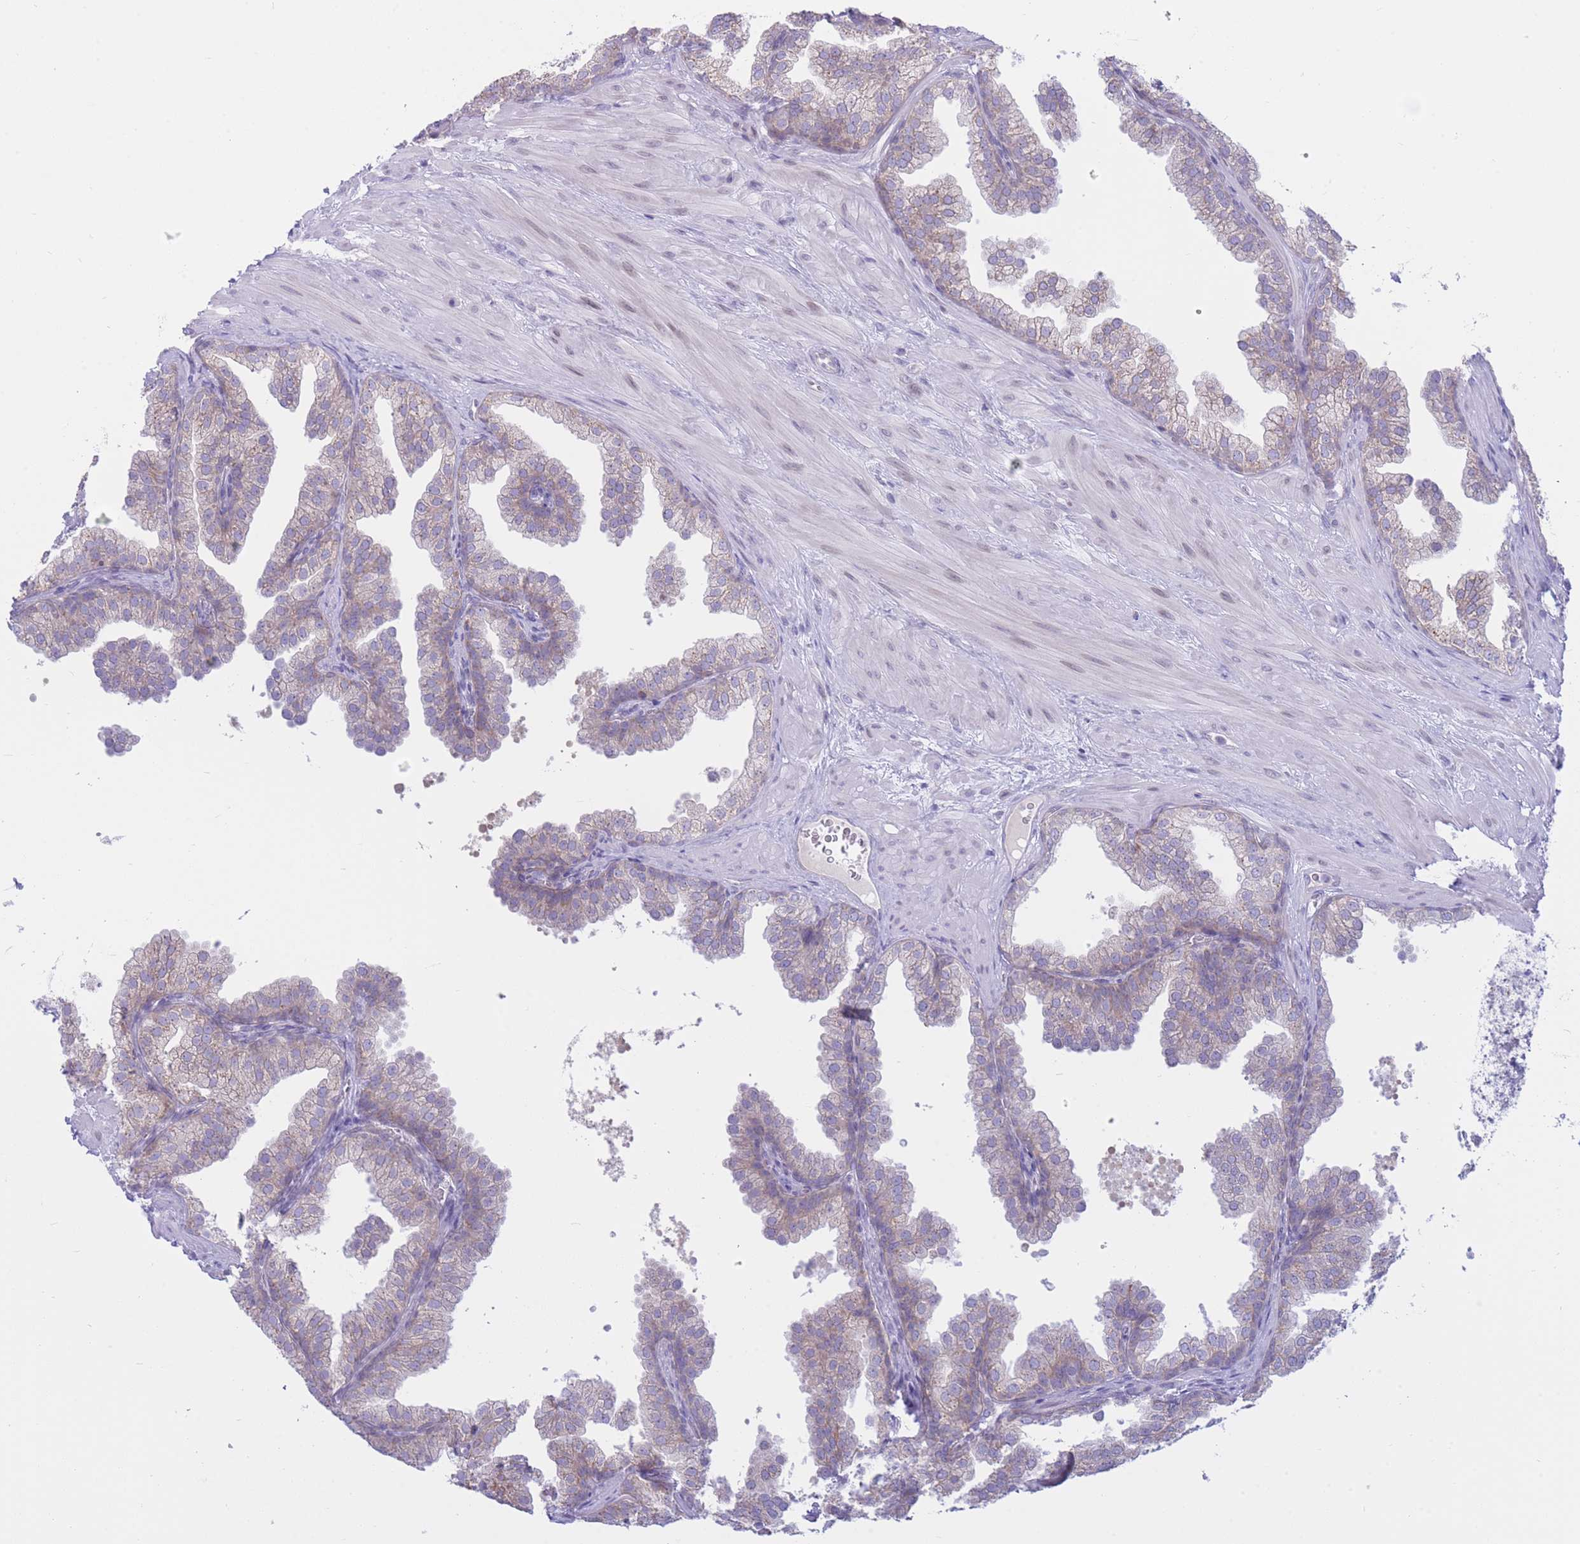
{"staining": {"intensity": "moderate", "quantity": "25%-75%", "location": "cytoplasmic/membranous"}, "tissue": "prostate", "cell_type": "Glandular cells", "image_type": "normal", "snomed": [{"axis": "morphology", "description": "Normal tissue, NOS"}, {"axis": "topography", "description": "Prostate"}], "caption": "Prostate was stained to show a protein in brown. There is medium levels of moderate cytoplasmic/membranous expression in about 25%-75% of glandular cells. (DAB (3,3'-diaminobenzidine) IHC, brown staining for protein, blue staining for nuclei).", "gene": "NANP", "patient": {"sex": "male", "age": 37}}